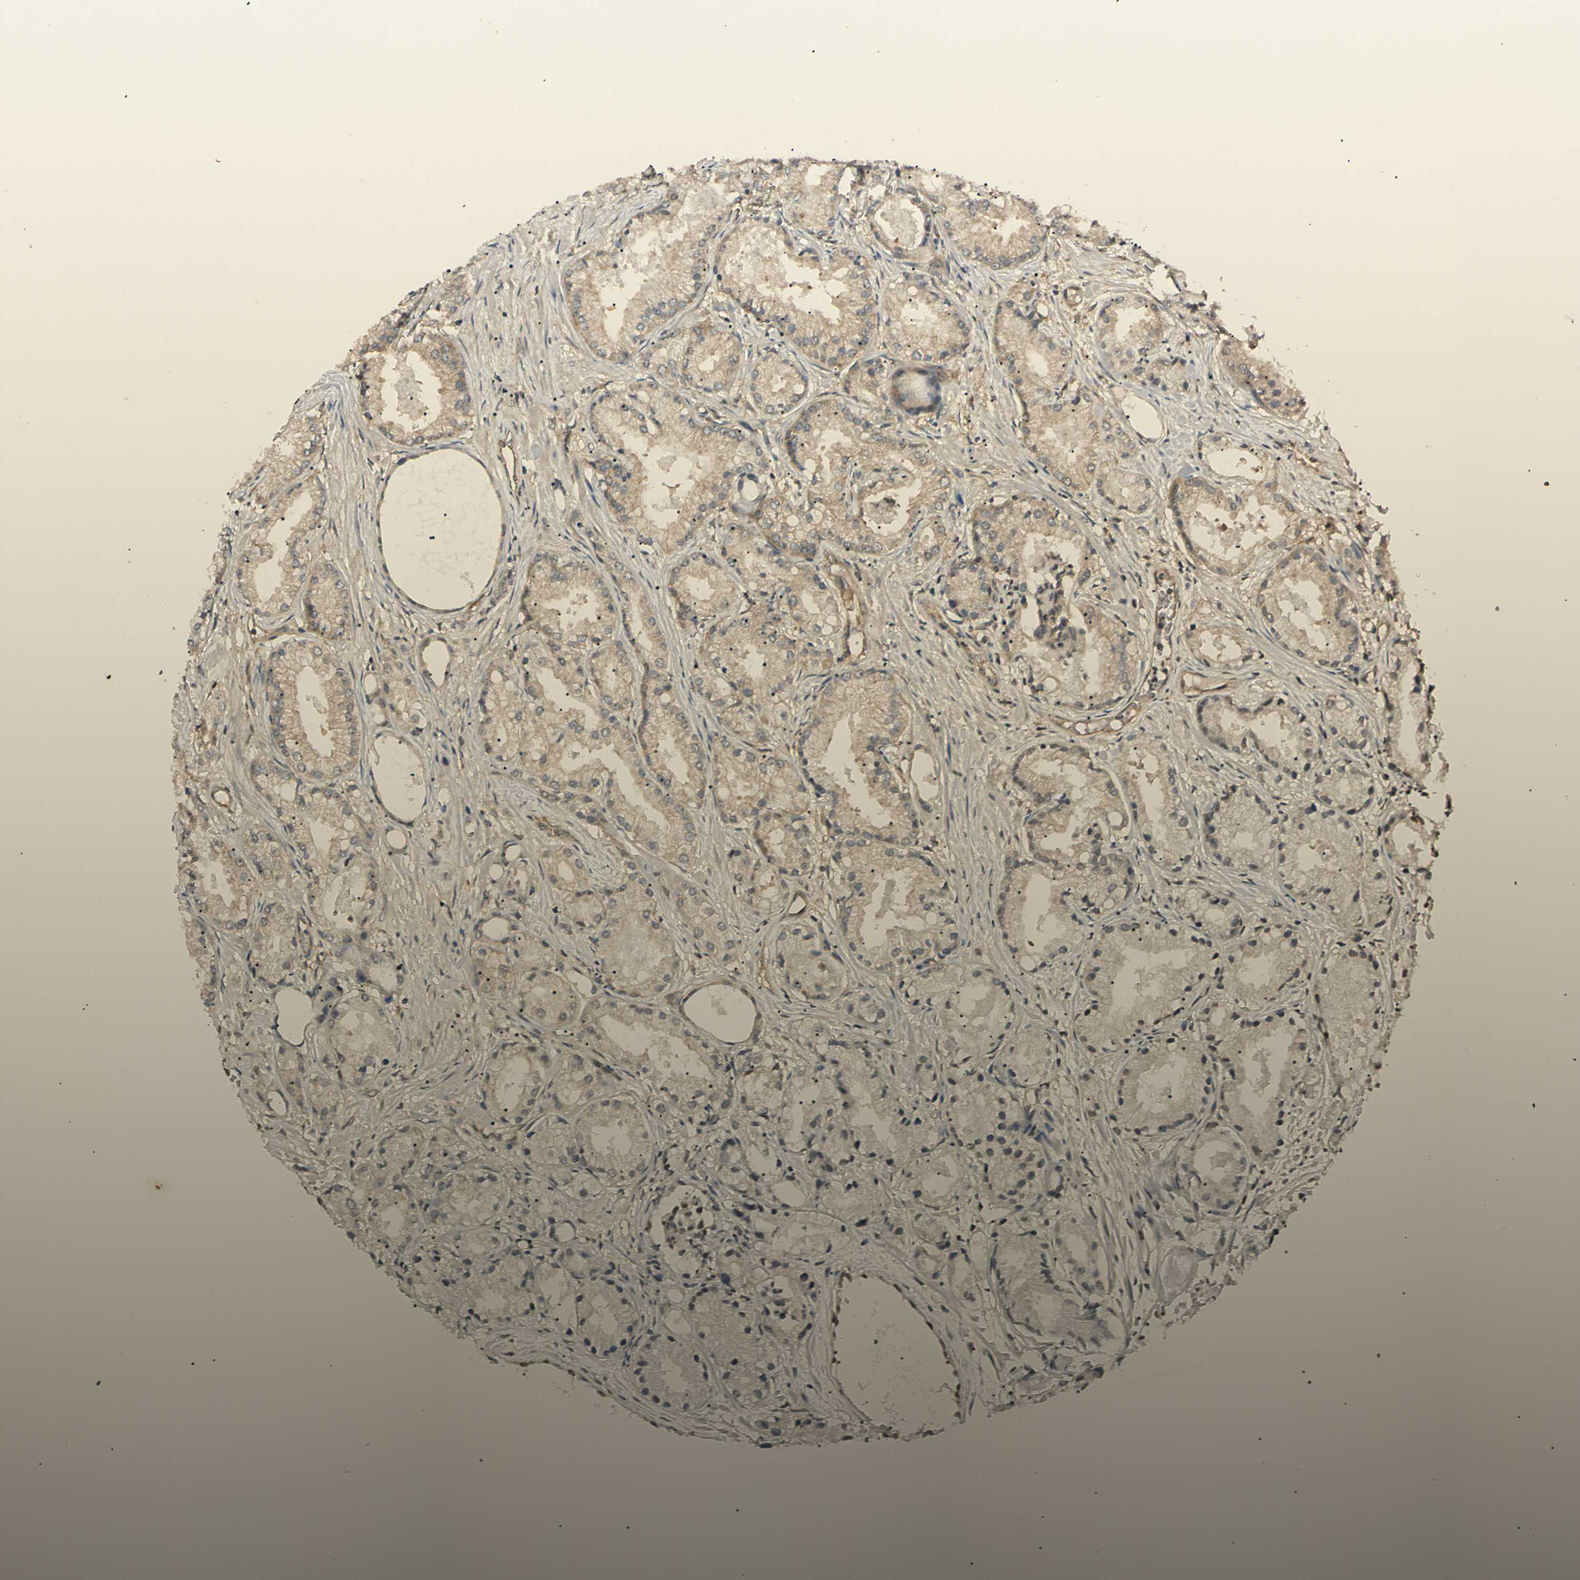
{"staining": {"intensity": "weak", "quantity": "25%-75%", "location": "cytoplasmic/membranous"}, "tissue": "prostate cancer", "cell_type": "Tumor cells", "image_type": "cancer", "snomed": [{"axis": "morphology", "description": "Adenocarcinoma, Low grade"}, {"axis": "topography", "description": "Prostate"}], "caption": "Protein staining by immunohistochemistry (IHC) shows weak cytoplasmic/membranous expression in approximately 25%-75% of tumor cells in low-grade adenocarcinoma (prostate). (IHC, brightfield microscopy, high magnification).", "gene": "EPN1", "patient": {"sex": "male", "age": 72}}